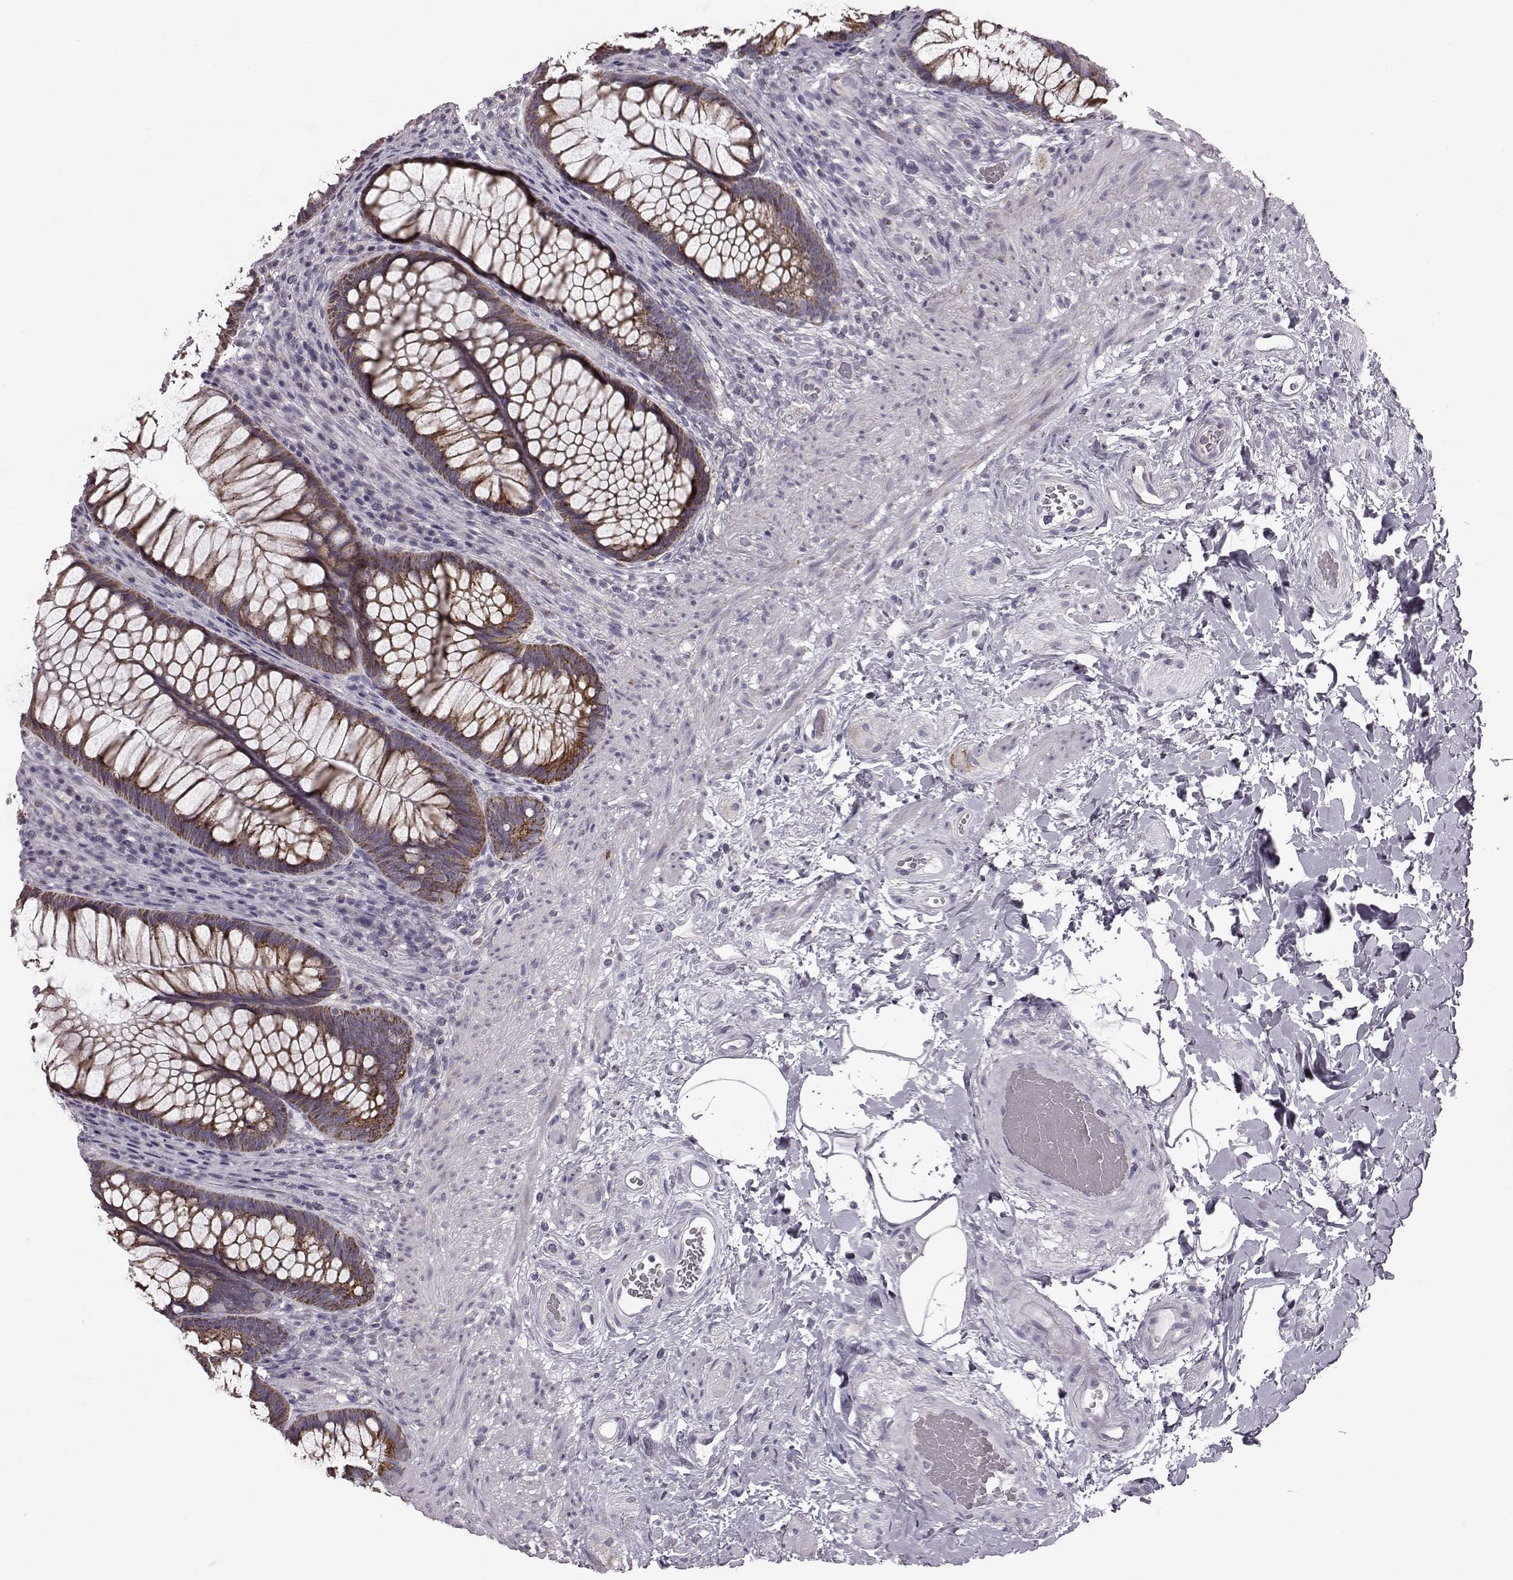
{"staining": {"intensity": "strong", "quantity": ">75%", "location": "cytoplasmic/membranous"}, "tissue": "rectum", "cell_type": "Glandular cells", "image_type": "normal", "snomed": [{"axis": "morphology", "description": "Normal tissue, NOS"}, {"axis": "topography", "description": "Smooth muscle"}, {"axis": "topography", "description": "Rectum"}], "caption": "An image showing strong cytoplasmic/membranous positivity in about >75% of glandular cells in benign rectum, as visualized by brown immunohistochemical staining.", "gene": "ATP5MF", "patient": {"sex": "male", "age": 53}}